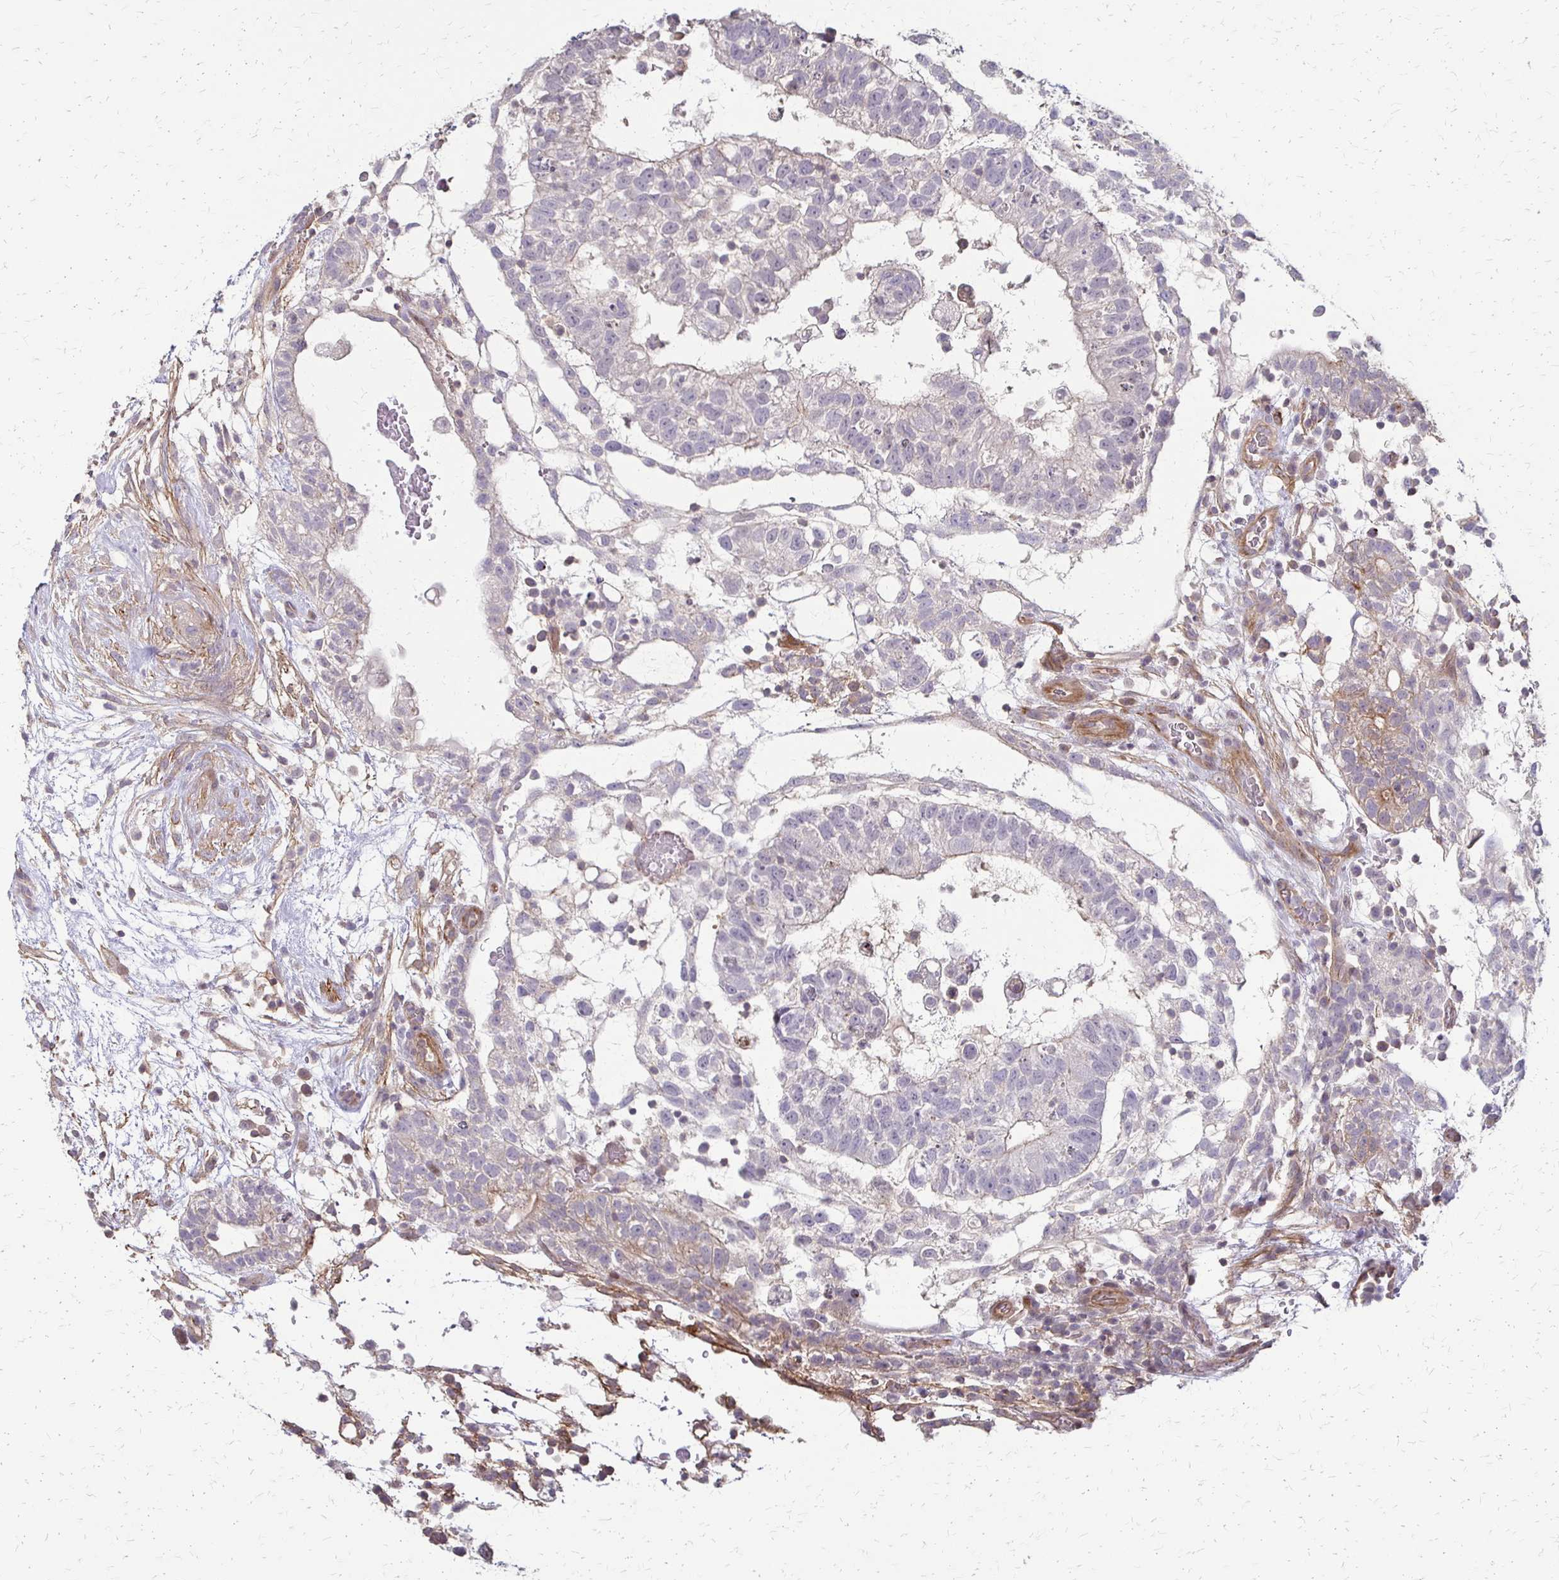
{"staining": {"intensity": "weak", "quantity": "<25%", "location": "cytoplasmic/membranous"}, "tissue": "testis cancer", "cell_type": "Tumor cells", "image_type": "cancer", "snomed": [{"axis": "morphology", "description": "Normal tissue, NOS"}, {"axis": "morphology", "description": "Carcinoma, Embryonal, NOS"}, {"axis": "topography", "description": "Testis"}], "caption": "Testis cancer was stained to show a protein in brown. There is no significant positivity in tumor cells.", "gene": "CFL2", "patient": {"sex": "male", "age": 32}}